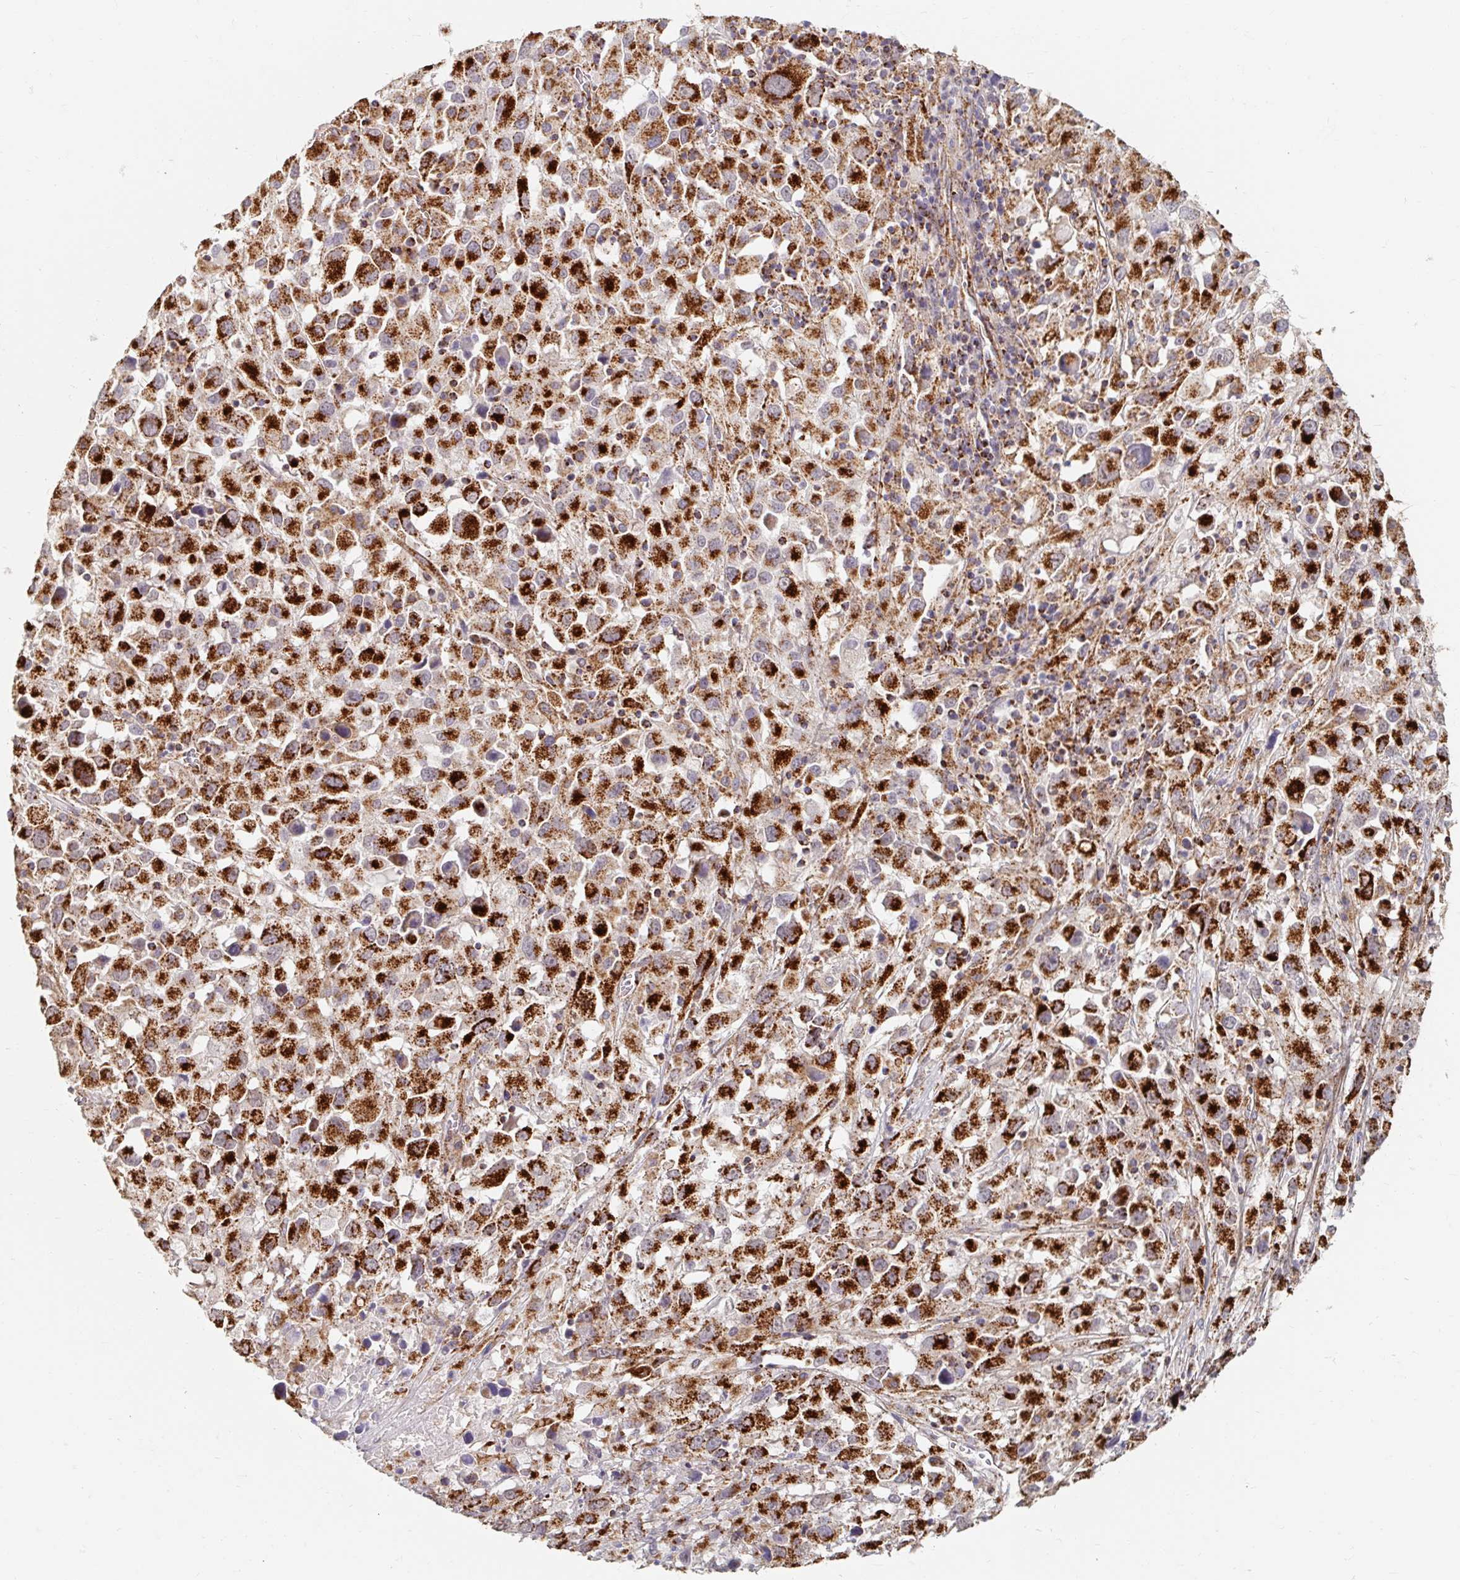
{"staining": {"intensity": "strong", "quantity": ">75%", "location": "cytoplasmic/membranous"}, "tissue": "melanoma", "cell_type": "Tumor cells", "image_type": "cancer", "snomed": [{"axis": "morphology", "description": "Malignant melanoma, Metastatic site"}, {"axis": "topography", "description": "Soft tissue"}], "caption": "Immunohistochemical staining of human malignant melanoma (metastatic site) reveals high levels of strong cytoplasmic/membranous staining in approximately >75% of tumor cells.", "gene": "MAVS", "patient": {"sex": "male", "age": 50}}